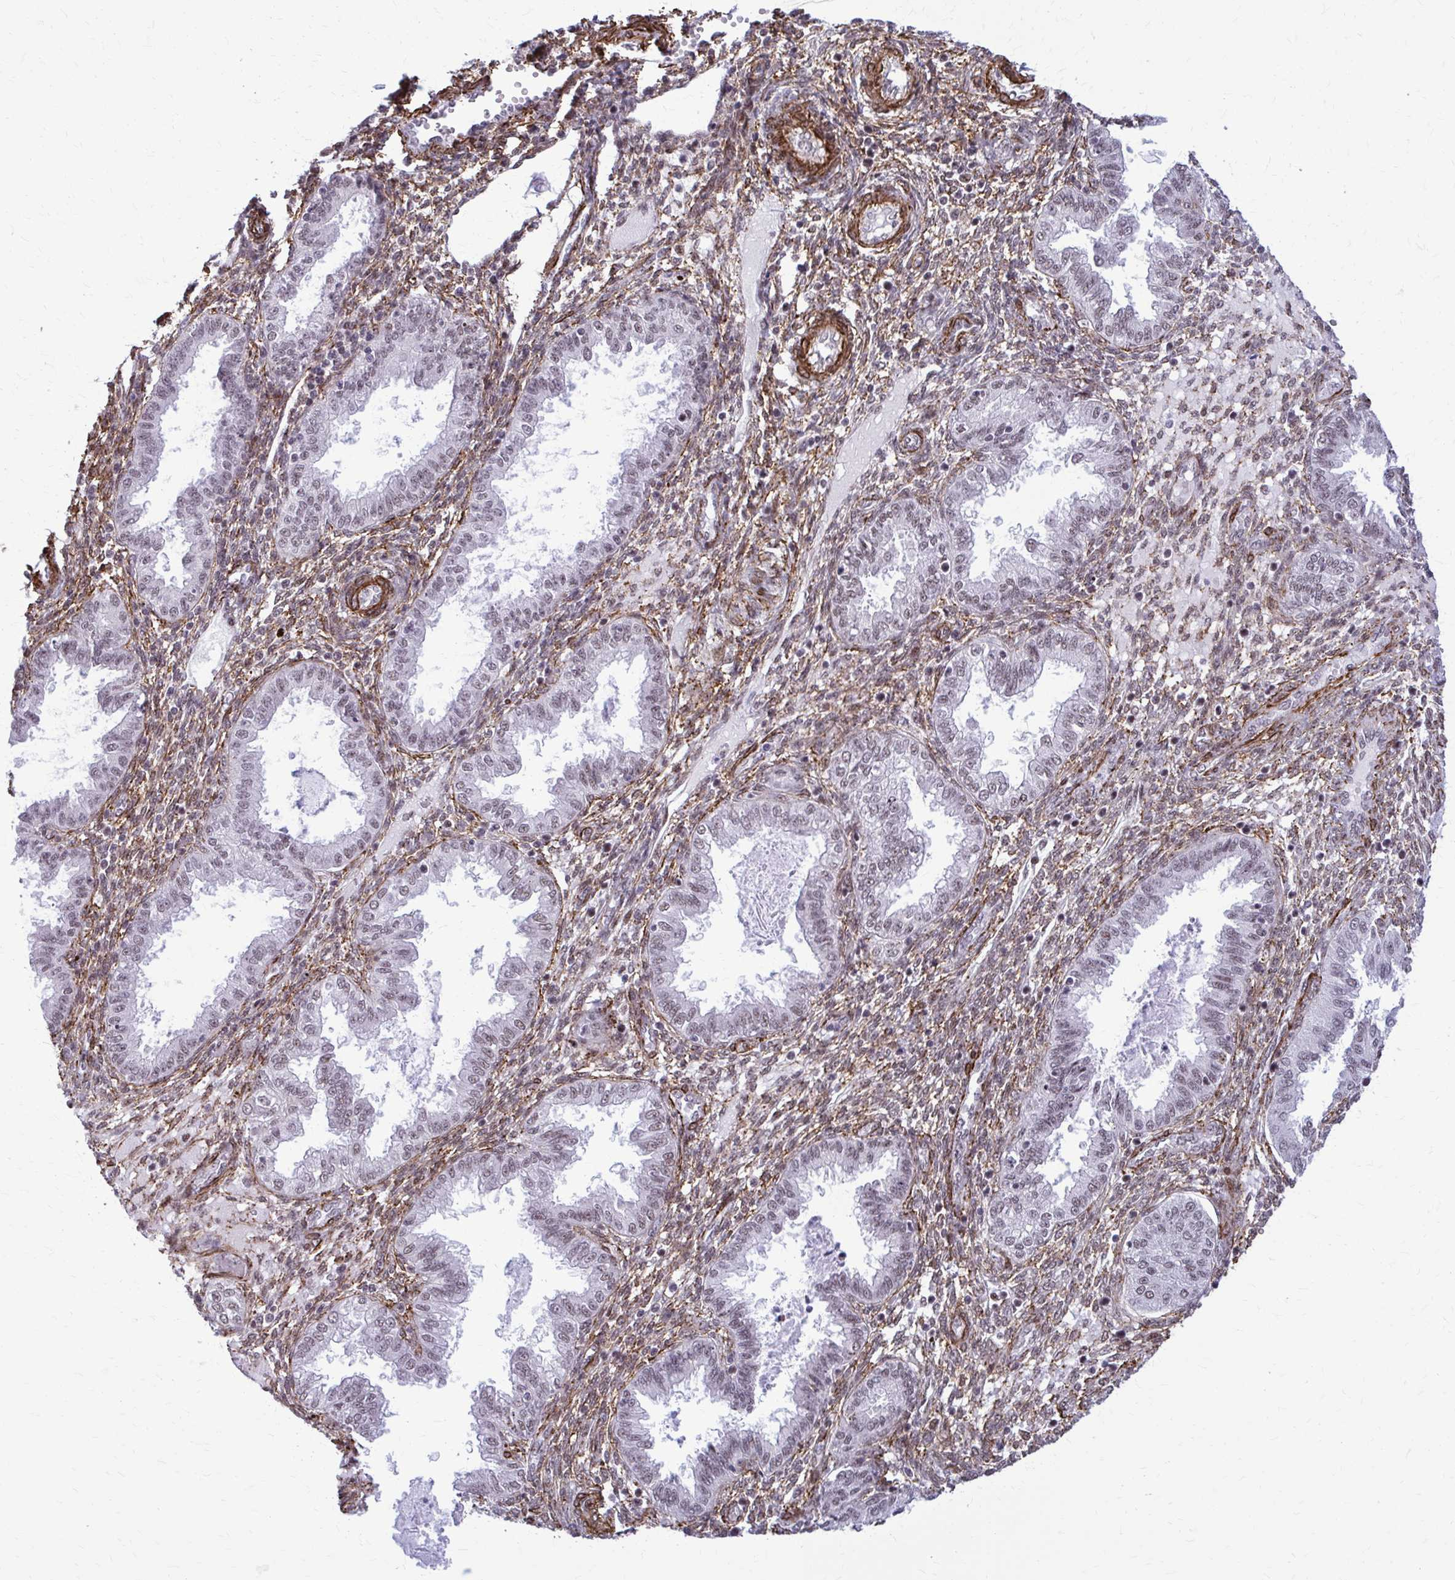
{"staining": {"intensity": "moderate", "quantity": "25%-75%", "location": "cytoplasmic/membranous,nuclear"}, "tissue": "endometrium", "cell_type": "Cells in endometrial stroma", "image_type": "normal", "snomed": [{"axis": "morphology", "description": "Normal tissue, NOS"}, {"axis": "topography", "description": "Endometrium"}], "caption": "Protein positivity by immunohistochemistry shows moderate cytoplasmic/membranous,nuclear expression in approximately 25%-75% of cells in endometrial stroma in benign endometrium.", "gene": "NRBF2", "patient": {"sex": "female", "age": 33}}